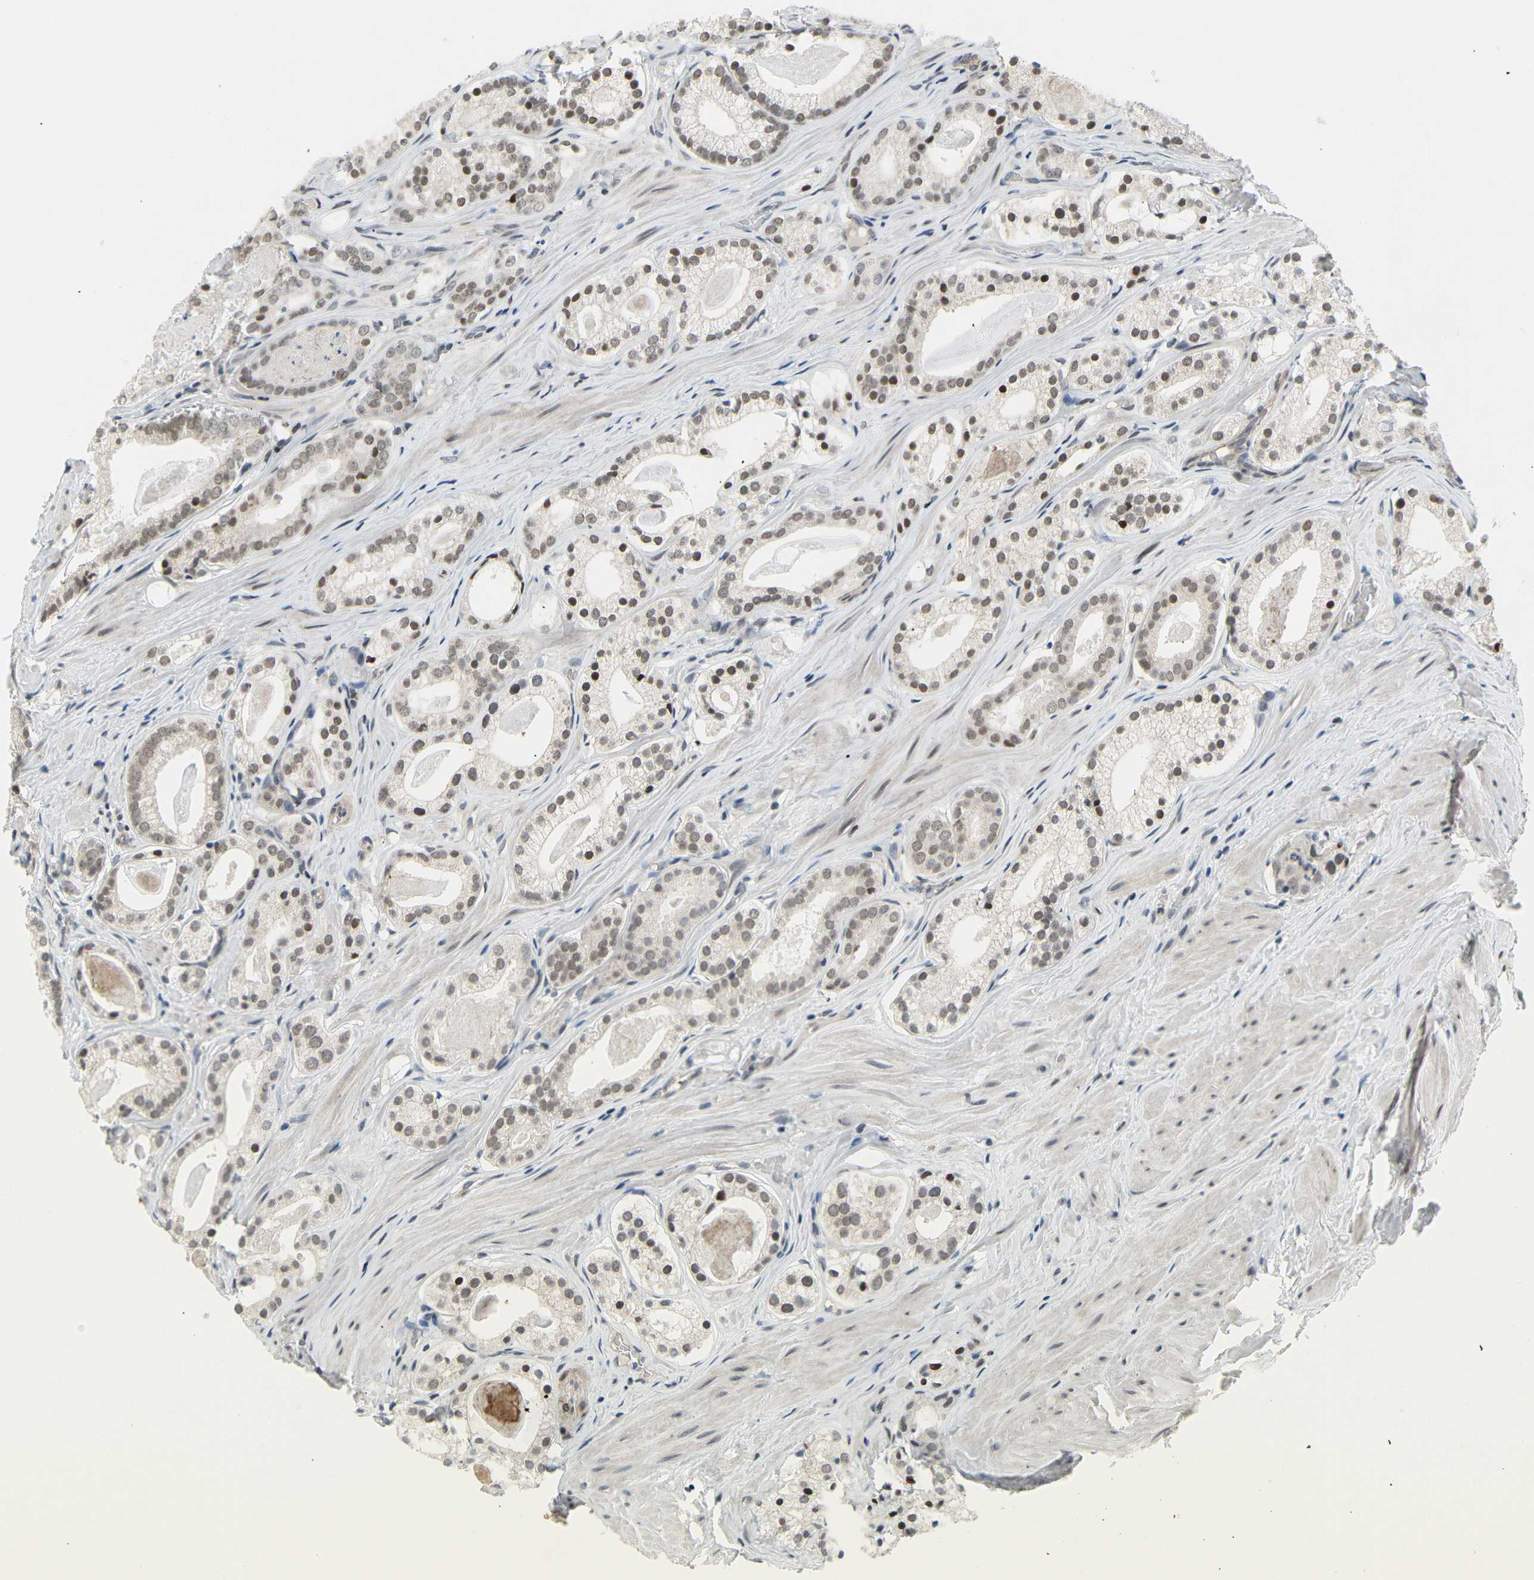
{"staining": {"intensity": "moderate", "quantity": ">75%", "location": "nuclear"}, "tissue": "prostate cancer", "cell_type": "Tumor cells", "image_type": "cancer", "snomed": [{"axis": "morphology", "description": "Adenocarcinoma, Low grade"}, {"axis": "topography", "description": "Prostate"}], "caption": "Protein staining demonstrates moderate nuclear staining in about >75% of tumor cells in prostate cancer (low-grade adenocarcinoma). (DAB = brown stain, brightfield microscopy at high magnification).", "gene": "IMPG2", "patient": {"sex": "male", "age": 59}}